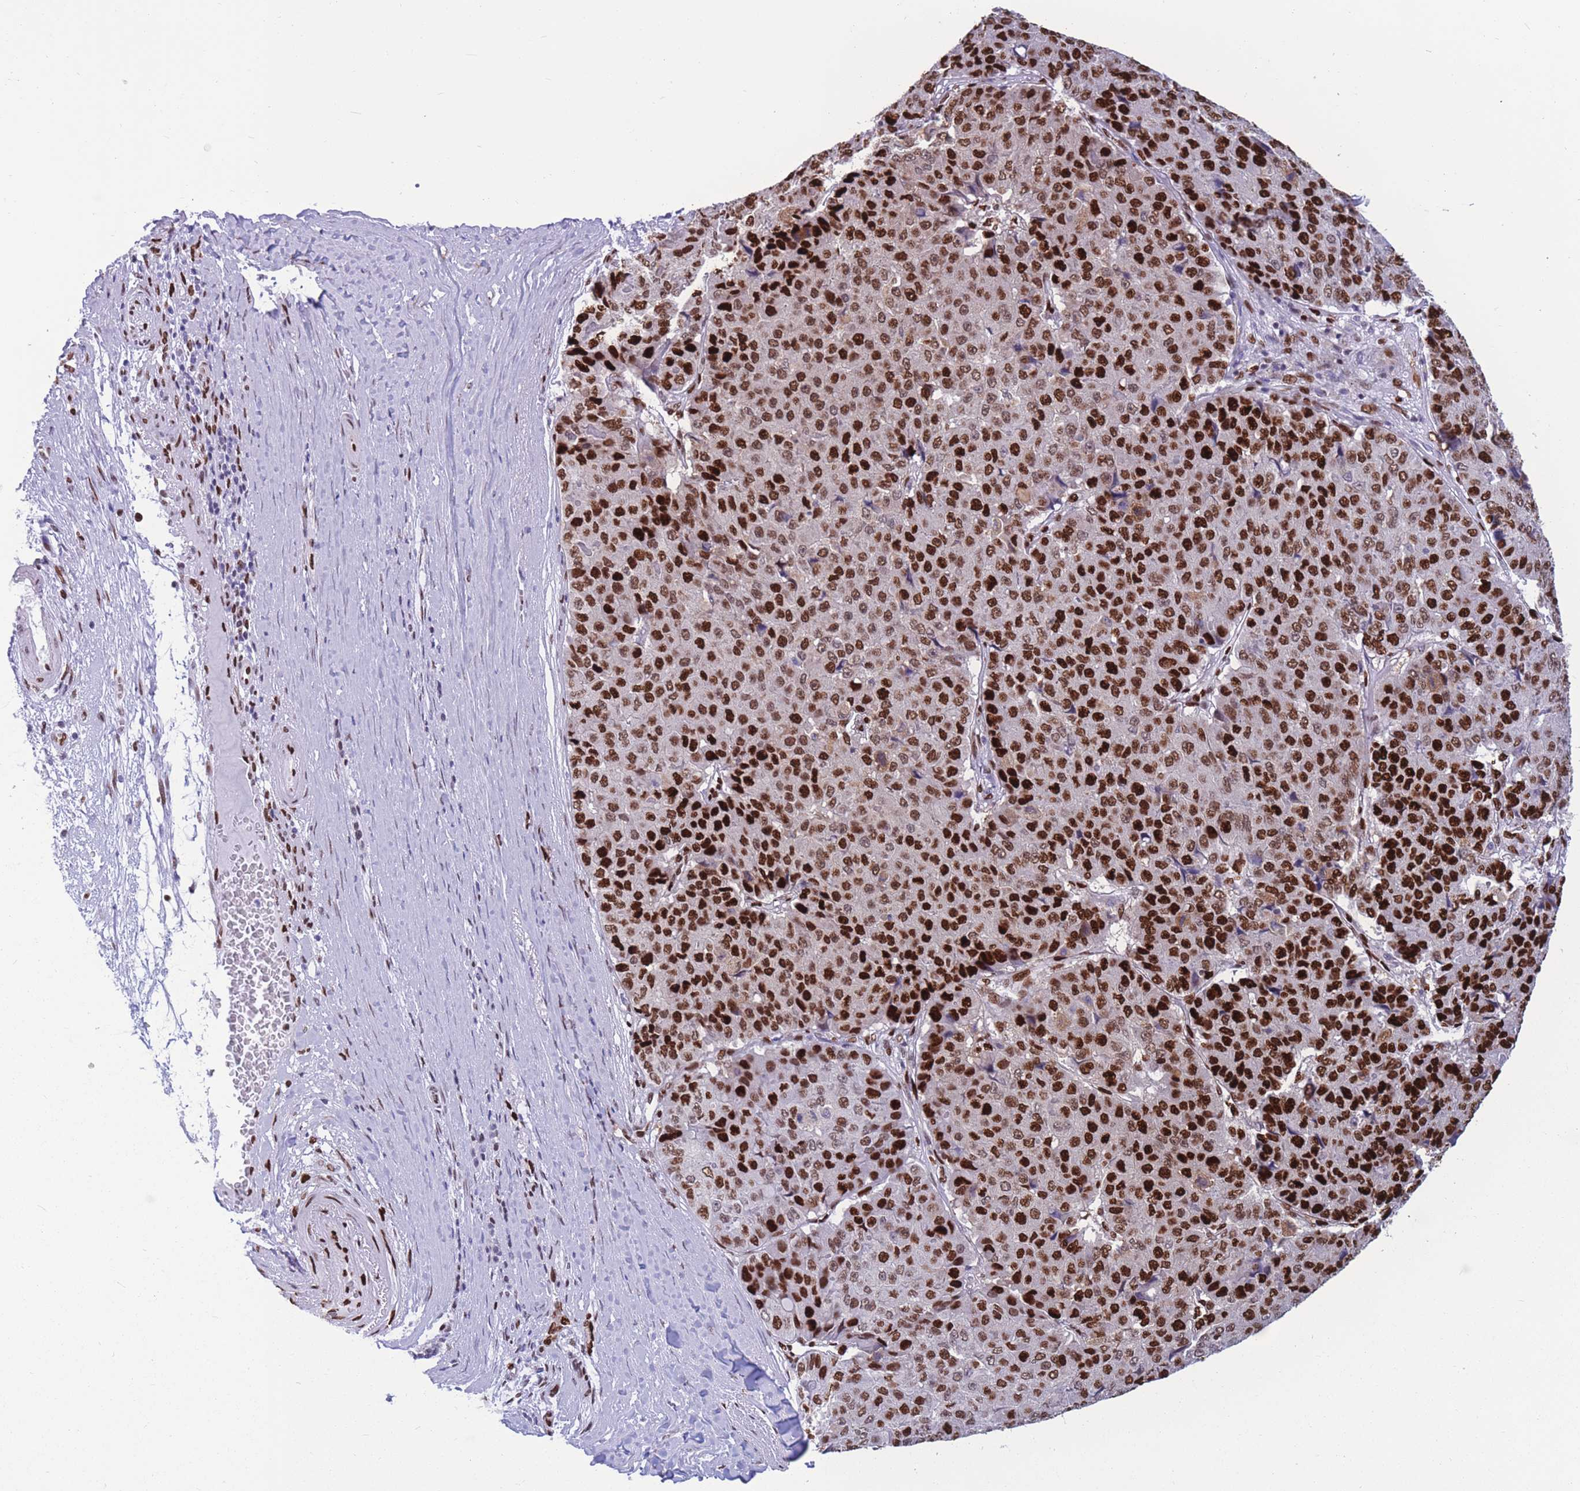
{"staining": {"intensity": "strong", "quantity": ">75%", "location": "nuclear"}, "tissue": "pancreatic cancer", "cell_type": "Tumor cells", "image_type": "cancer", "snomed": [{"axis": "morphology", "description": "Adenocarcinoma, NOS"}, {"axis": "topography", "description": "Pancreas"}], "caption": "Protein staining of pancreatic cancer tissue shows strong nuclear staining in approximately >75% of tumor cells. The protein is shown in brown color, while the nuclei are stained blue.", "gene": "NASP", "patient": {"sex": "male", "age": 50}}